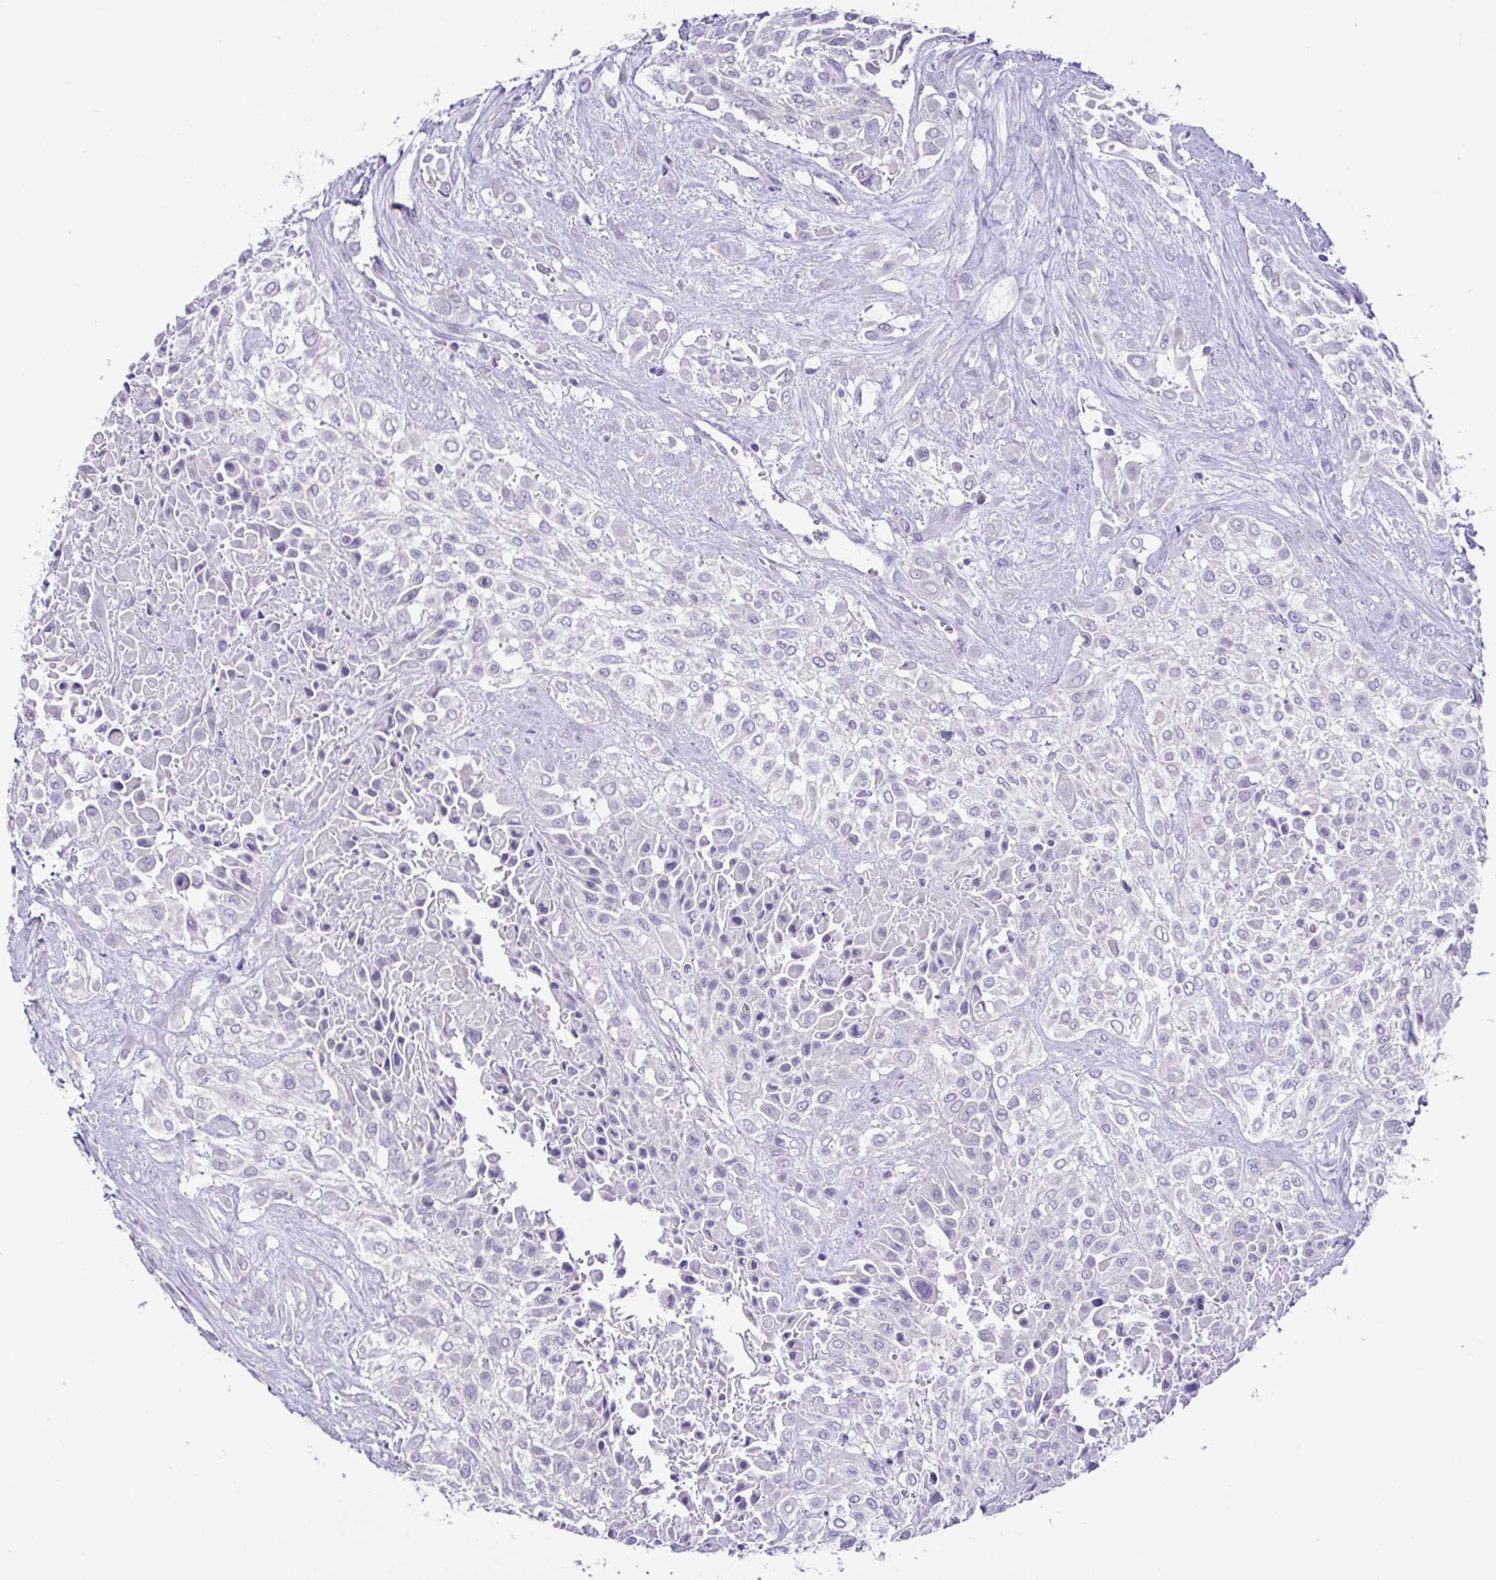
{"staining": {"intensity": "negative", "quantity": "none", "location": "none"}, "tissue": "urothelial cancer", "cell_type": "Tumor cells", "image_type": "cancer", "snomed": [{"axis": "morphology", "description": "Urothelial carcinoma, High grade"}, {"axis": "topography", "description": "Urinary bladder"}], "caption": "The IHC histopathology image has no significant staining in tumor cells of high-grade urothelial carcinoma tissue.", "gene": "RDH11", "patient": {"sex": "male", "age": 57}}